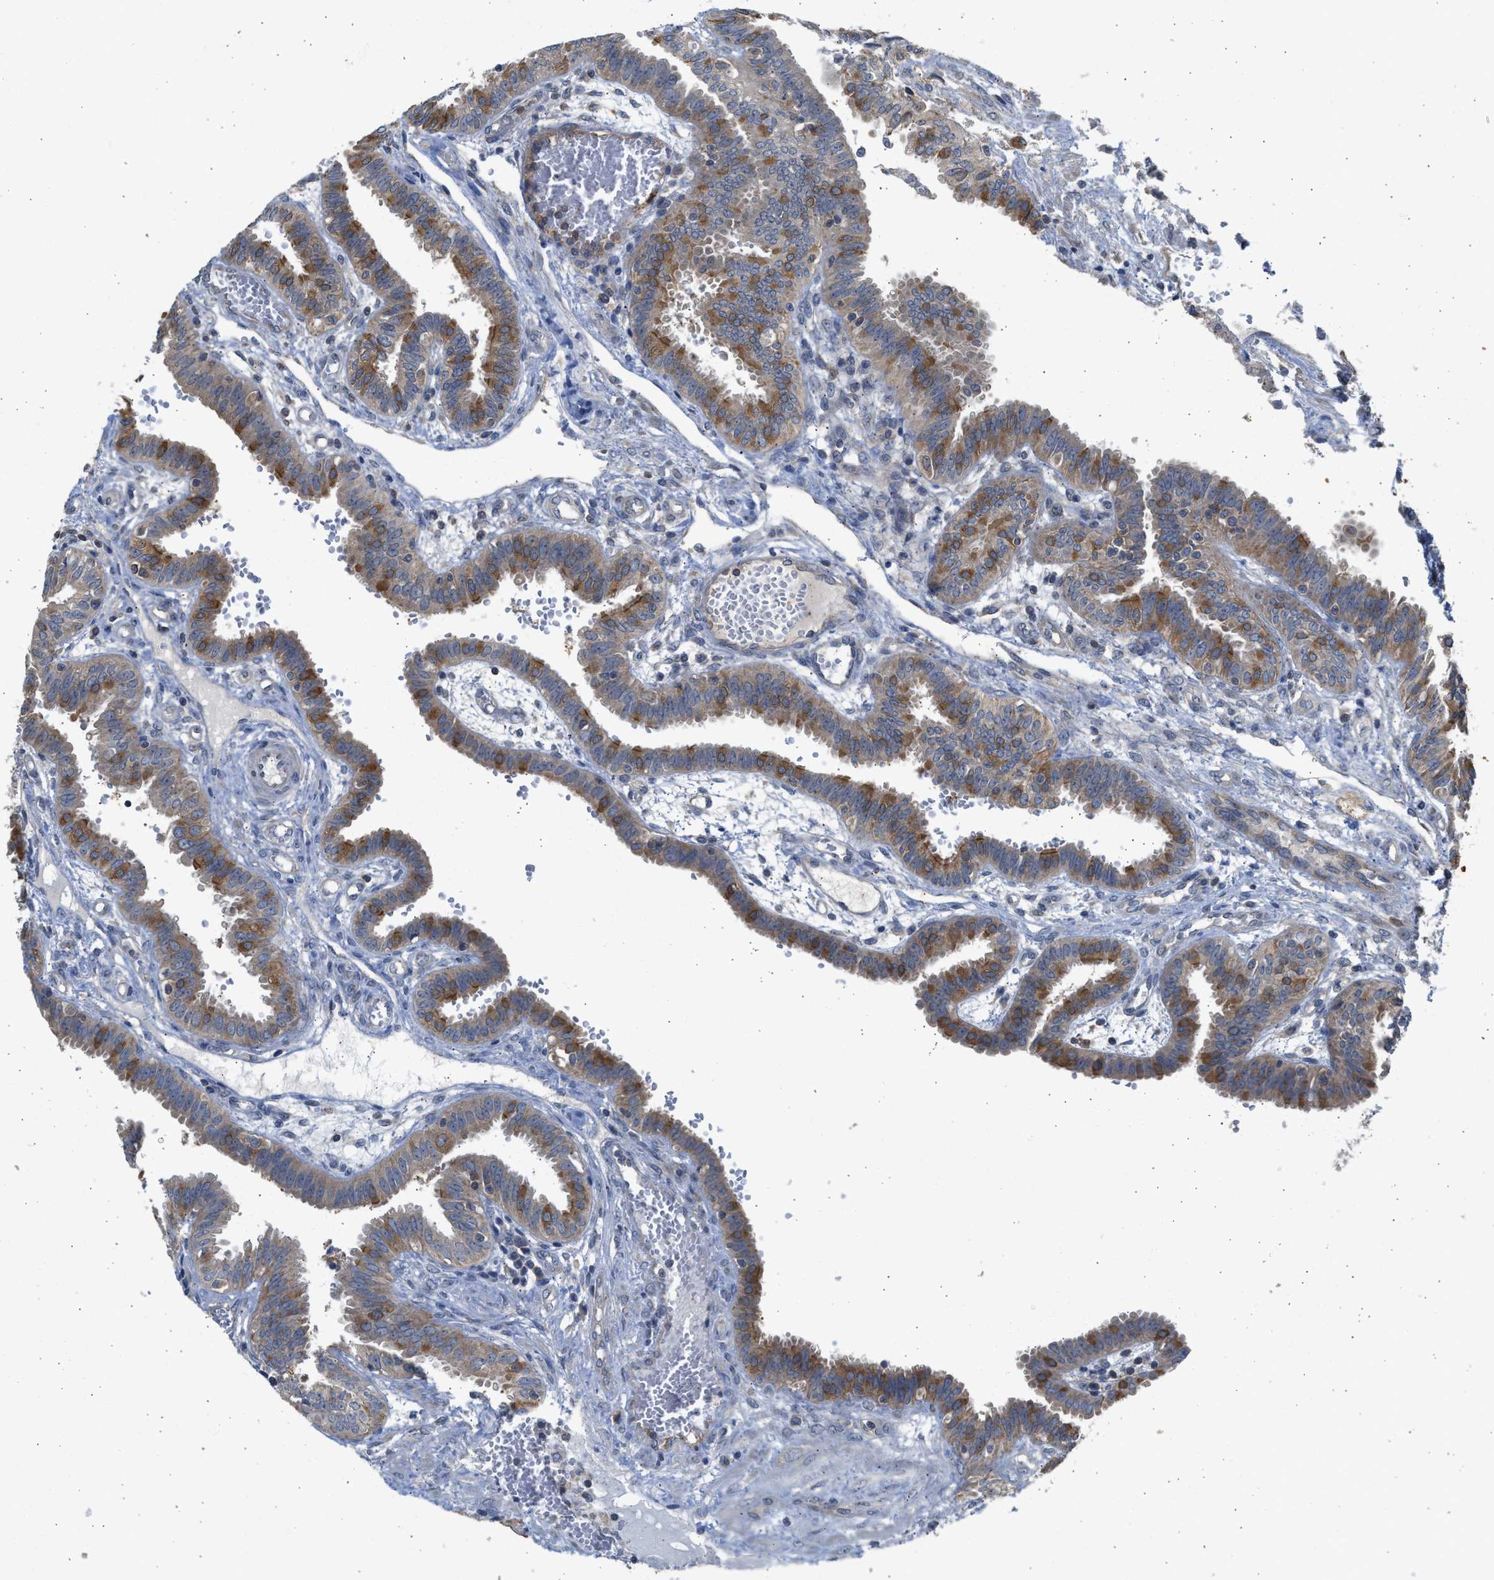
{"staining": {"intensity": "moderate", "quantity": "<25%", "location": "cytoplasmic/membranous"}, "tissue": "fallopian tube", "cell_type": "Glandular cells", "image_type": "normal", "snomed": [{"axis": "morphology", "description": "Normal tissue, NOS"}, {"axis": "topography", "description": "Fallopian tube"}, {"axis": "topography", "description": "Placenta"}], "caption": "A low amount of moderate cytoplasmic/membranous expression is appreciated in about <25% of glandular cells in unremarkable fallopian tube.", "gene": "CYP1A1", "patient": {"sex": "female", "age": 32}}